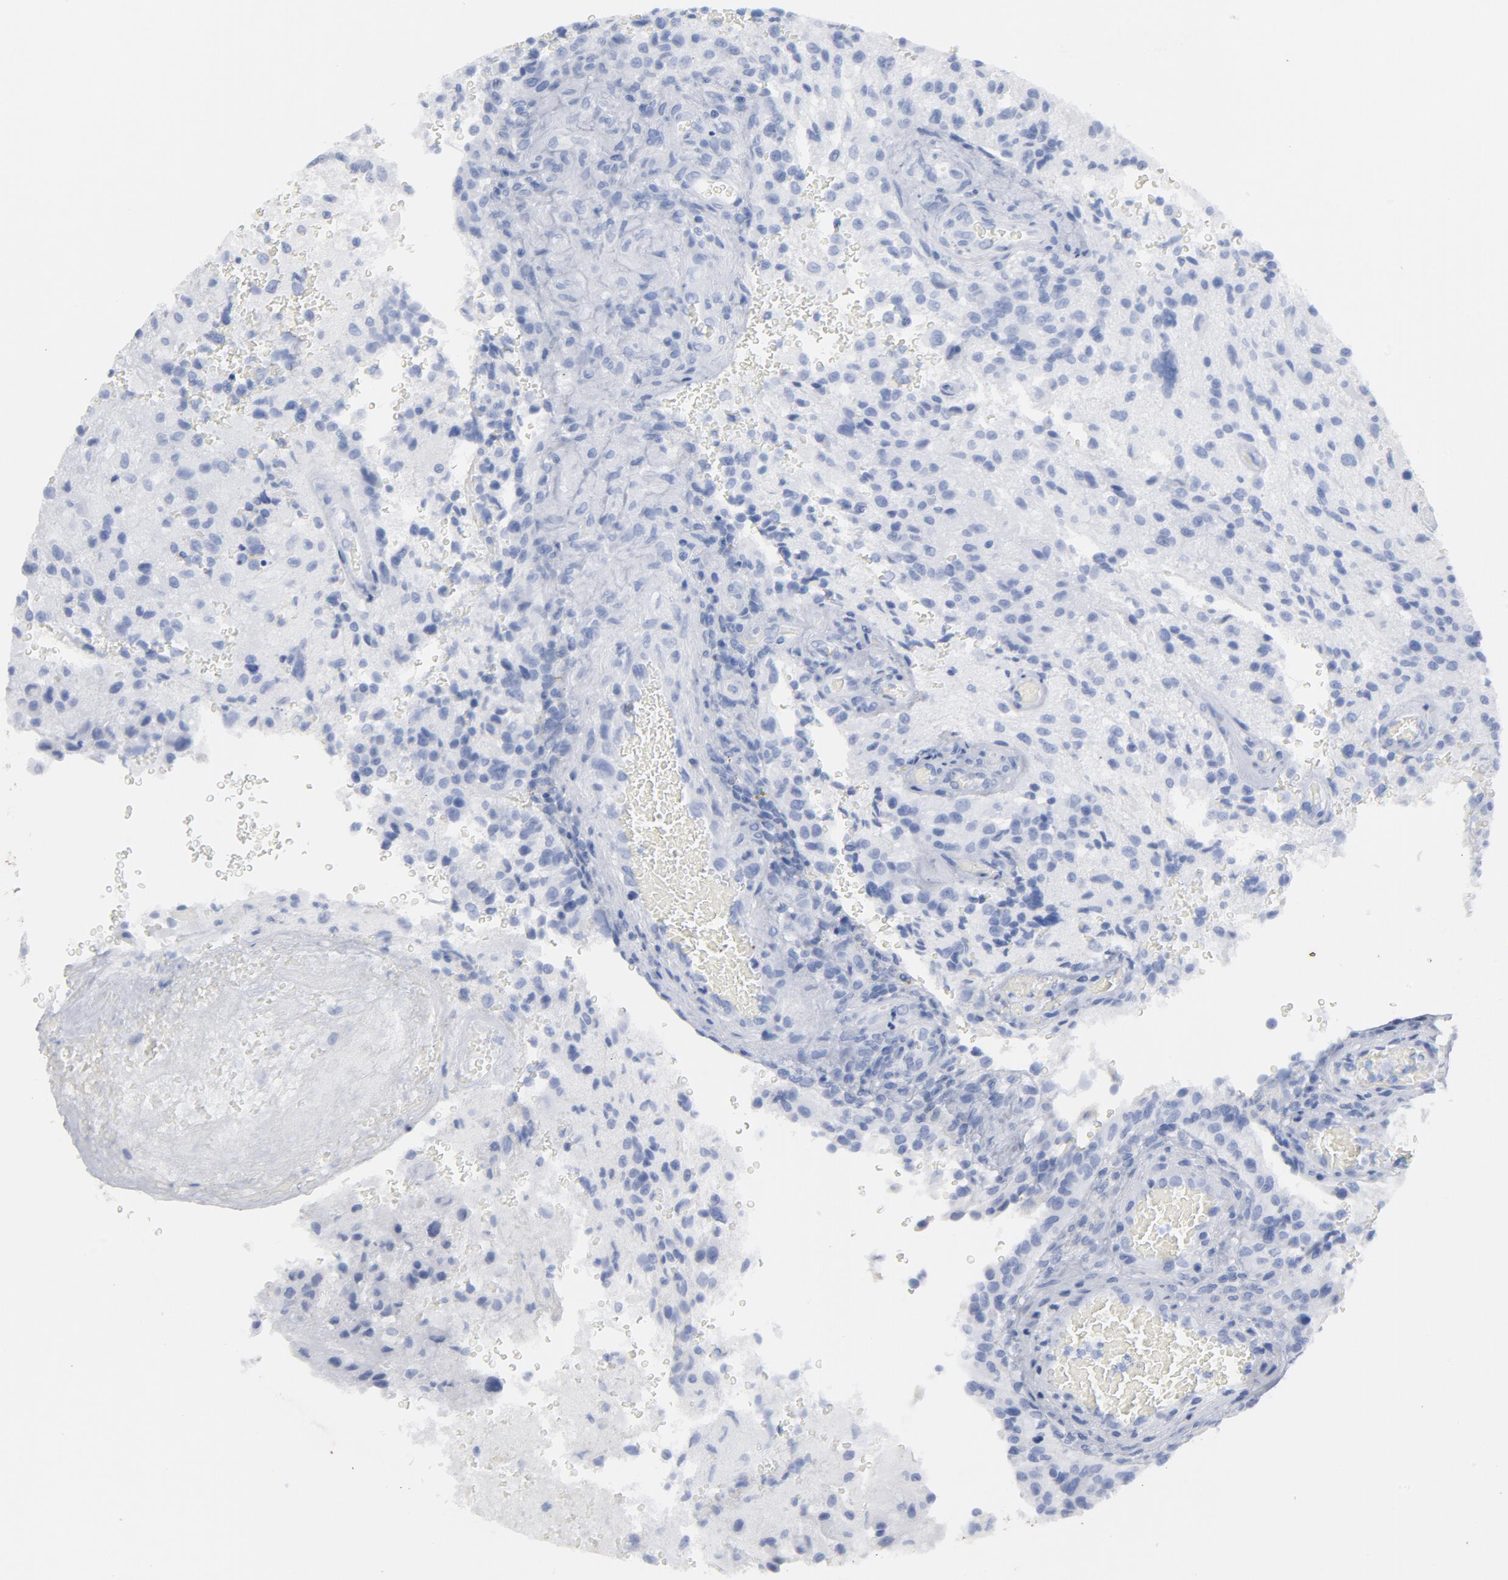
{"staining": {"intensity": "negative", "quantity": "none", "location": "none"}, "tissue": "glioma", "cell_type": "Tumor cells", "image_type": "cancer", "snomed": [{"axis": "morphology", "description": "Normal tissue, NOS"}, {"axis": "morphology", "description": "Glioma, malignant, High grade"}, {"axis": "topography", "description": "Cerebral cortex"}], "caption": "DAB (3,3'-diaminobenzidine) immunohistochemical staining of glioma demonstrates no significant staining in tumor cells. (Brightfield microscopy of DAB immunohistochemistry at high magnification).", "gene": "TSPAN6", "patient": {"sex": "male", "age": 56}}